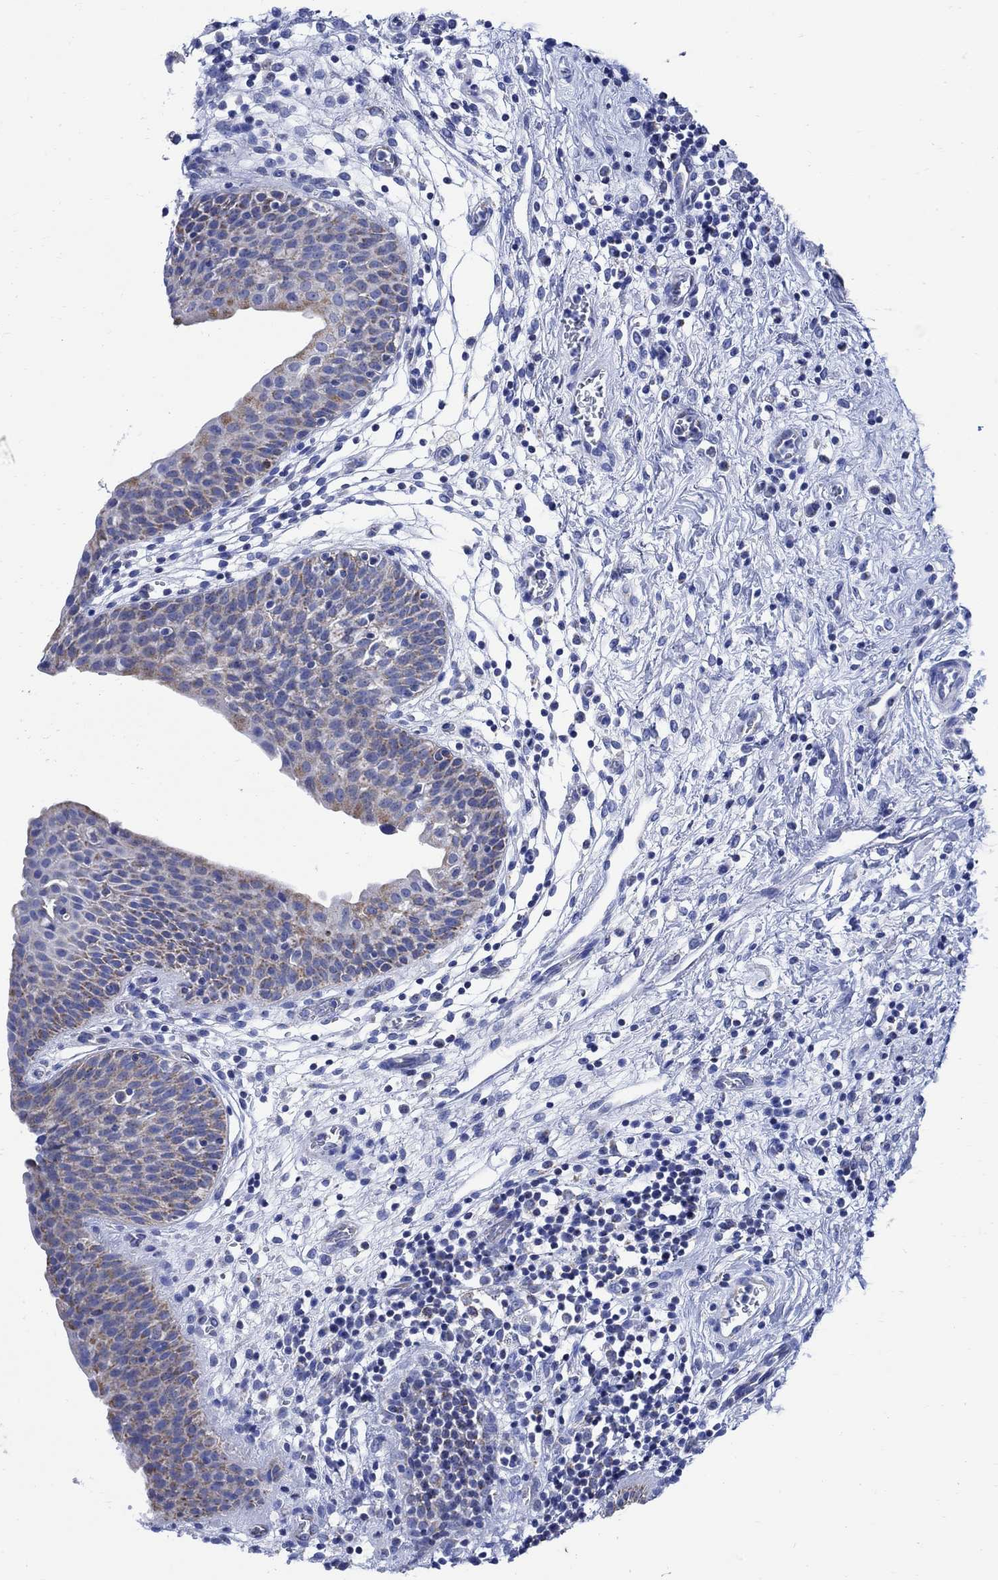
{"staining": {"intensity": "moderate", "quantity": "<25%", "location": "cytoplasmic/membranous"}, "tissue": "urinary bladder", "cell_type": "Urothelial cells", "image_type": "normal", "snomed": [{"axis": "morphology", "description": "Normal tissue, NOS"}, {"axis": "topography", "description": "Urinary bladder"}], "caption": "DAB (3,3'-diaminobenzidine) immunohistochemical staining of unremarkable human urinary bladder reveals moderate cytoplasmic/membranous protein staining in about <25% of urothelial cells.", "gene": "CPLX1", "patient": {"sex": "male", "age": 37}}